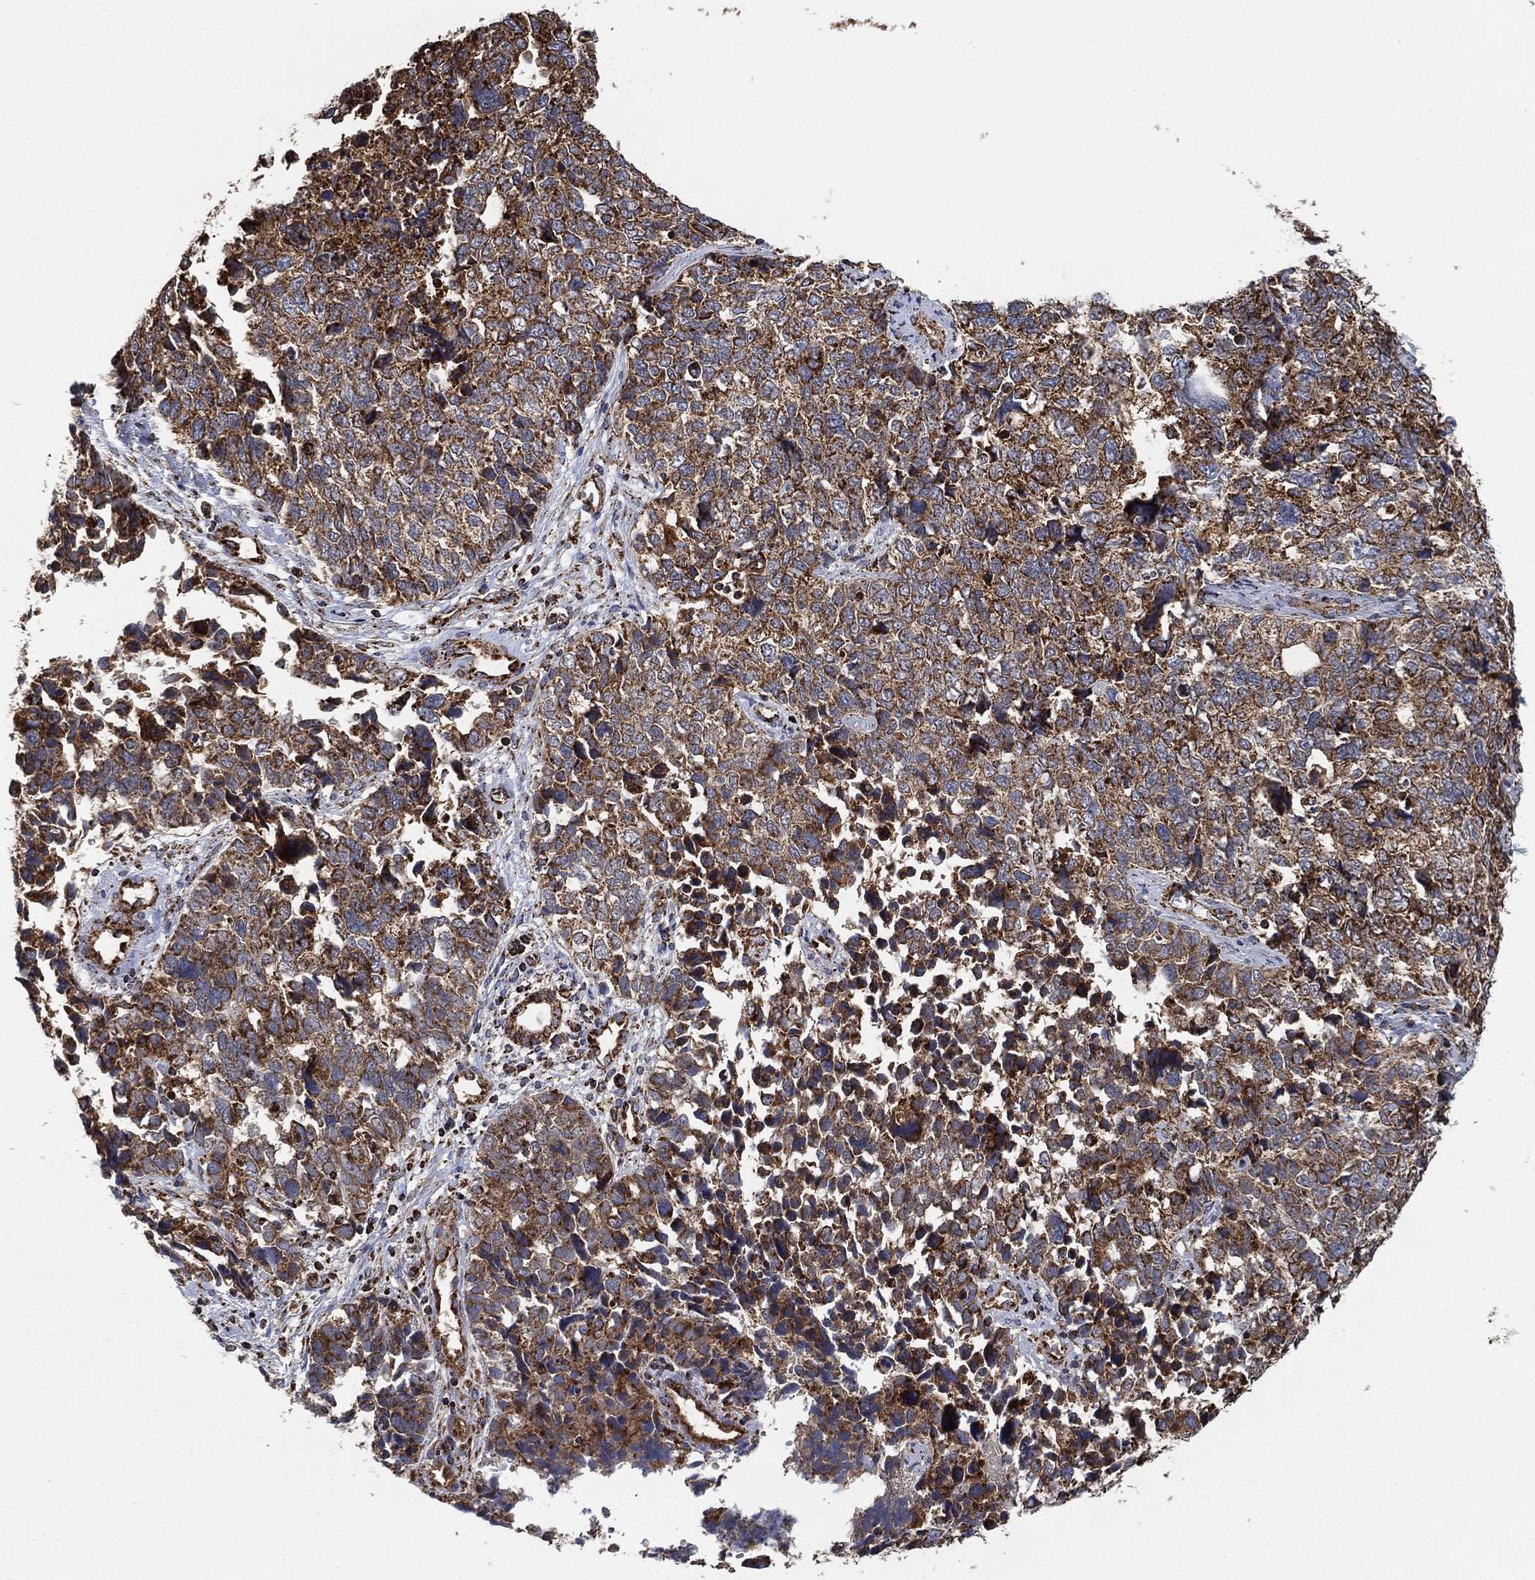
{"staining": {"intensity": "strong", "quantity": ">75%", "location": "cytoplasmic/membranous"}, "tissue": "cervical cancer", "cell_type": "Tumor cells", "image_type": "cancer", "snomed": [{"axis": "morphology", "description": "Squamous cell carcinoma, NOS"}, {"axis": "topography", "description": "Cervix"}], "caption": "Cervical cancer (squamous cell carcinoma) stained with DAB immunohistochemistry (IHC) demonstrates high levels of strong cytoplasmic/membranous expression in about >75% of tumor cells.", "gene": "SLC38A7", "patient": {"sex": "female", "age": 63}}